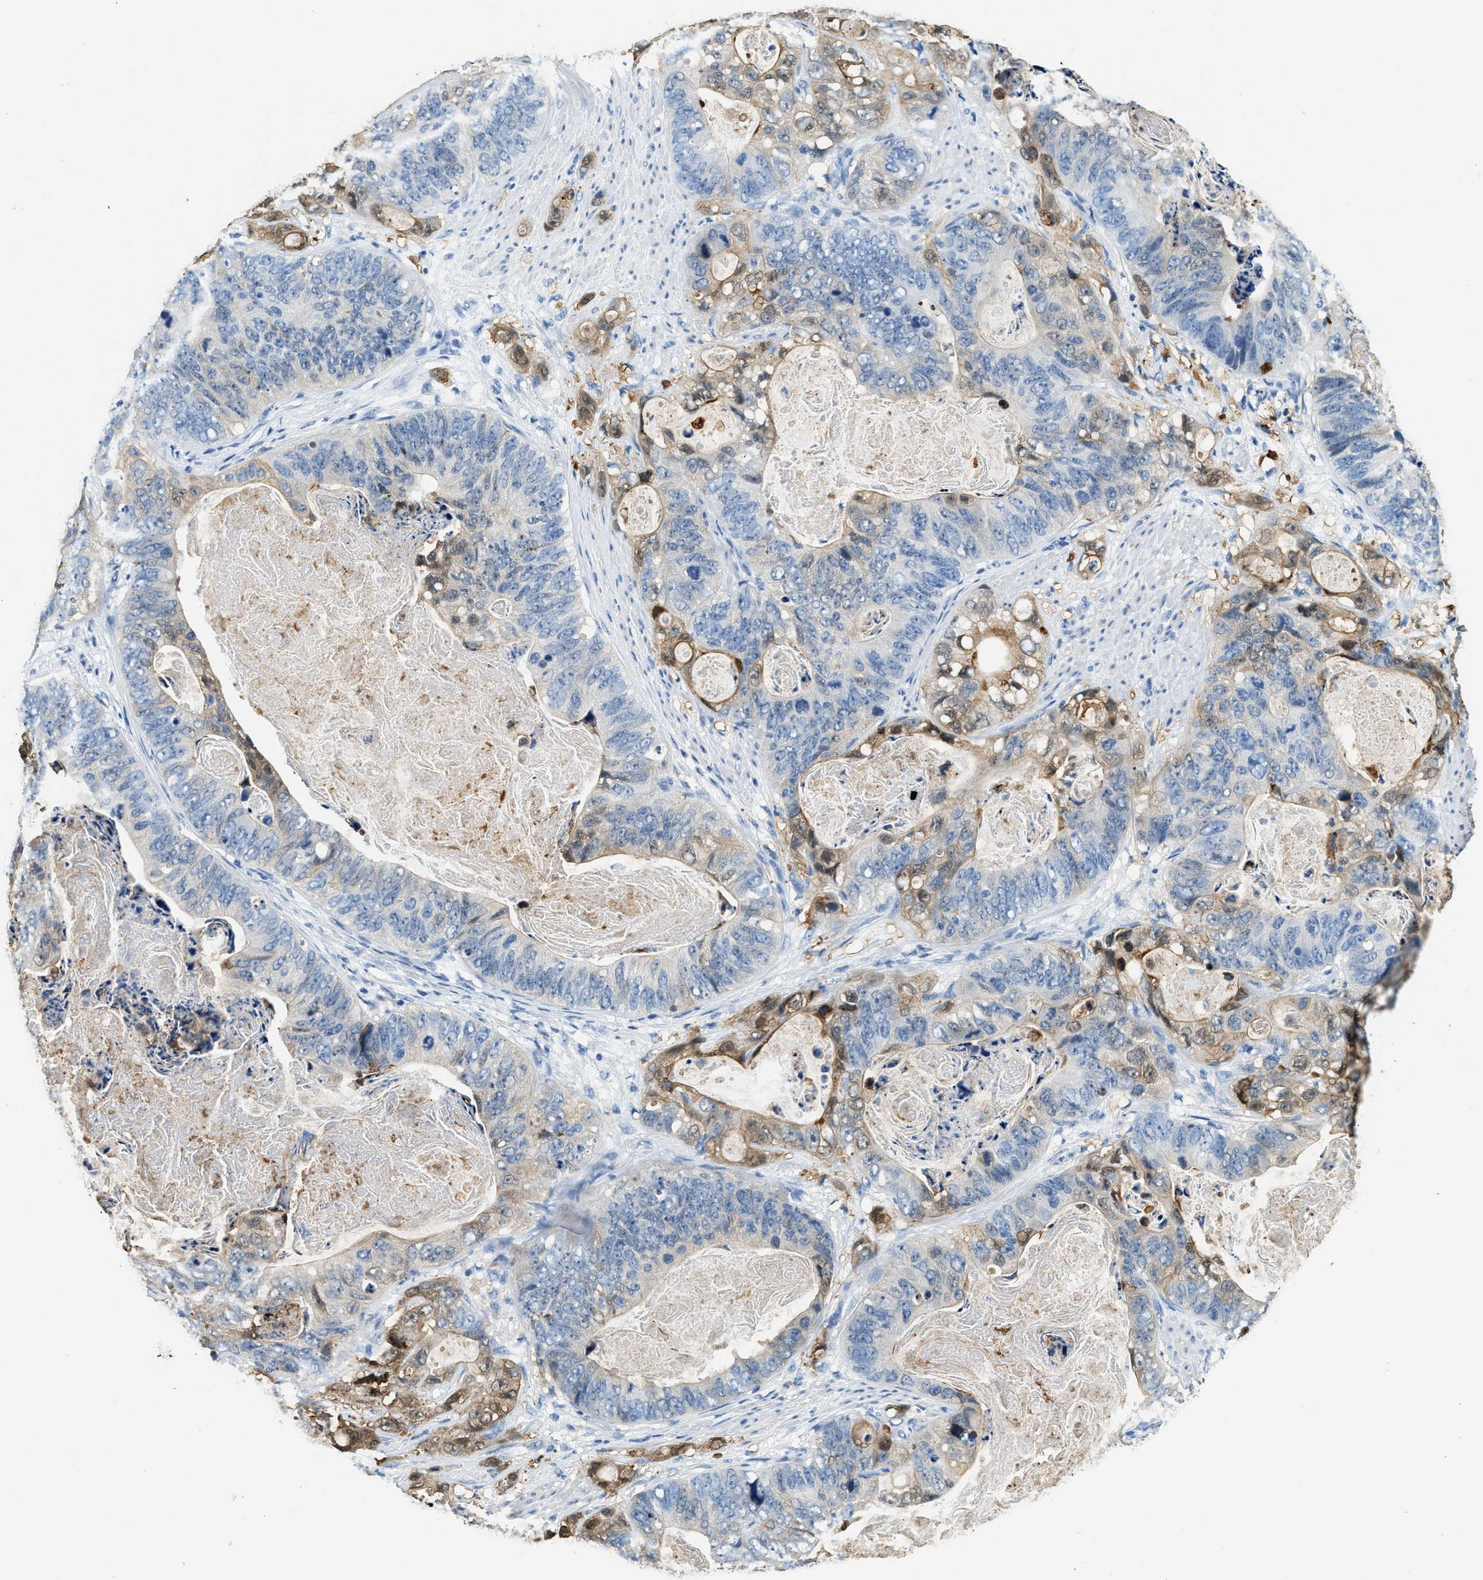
{"staining": {"intensity": "moderate", "quantity": "25%-75%", "location": "cytoplasmic/membranous"}, "tissue": "stomach cancer", "cell_type": "Tumor cells", "image_type": "cancer", "snomed": [{"axis": "morphology", "description": "Adenocarcinoma, NOS"}, {"axis": "topography", "description": "Stomach"}], "caption": "Stomach cancer stained with IHC reveals moderate cytoplasmic/membranous expression in about 25%-75% of tumor cells. (DAB = brown stain, brightfield microscopy at high magnification).", "gene": "ANXA3", "patient": {"sex": "female", "age": 89}}